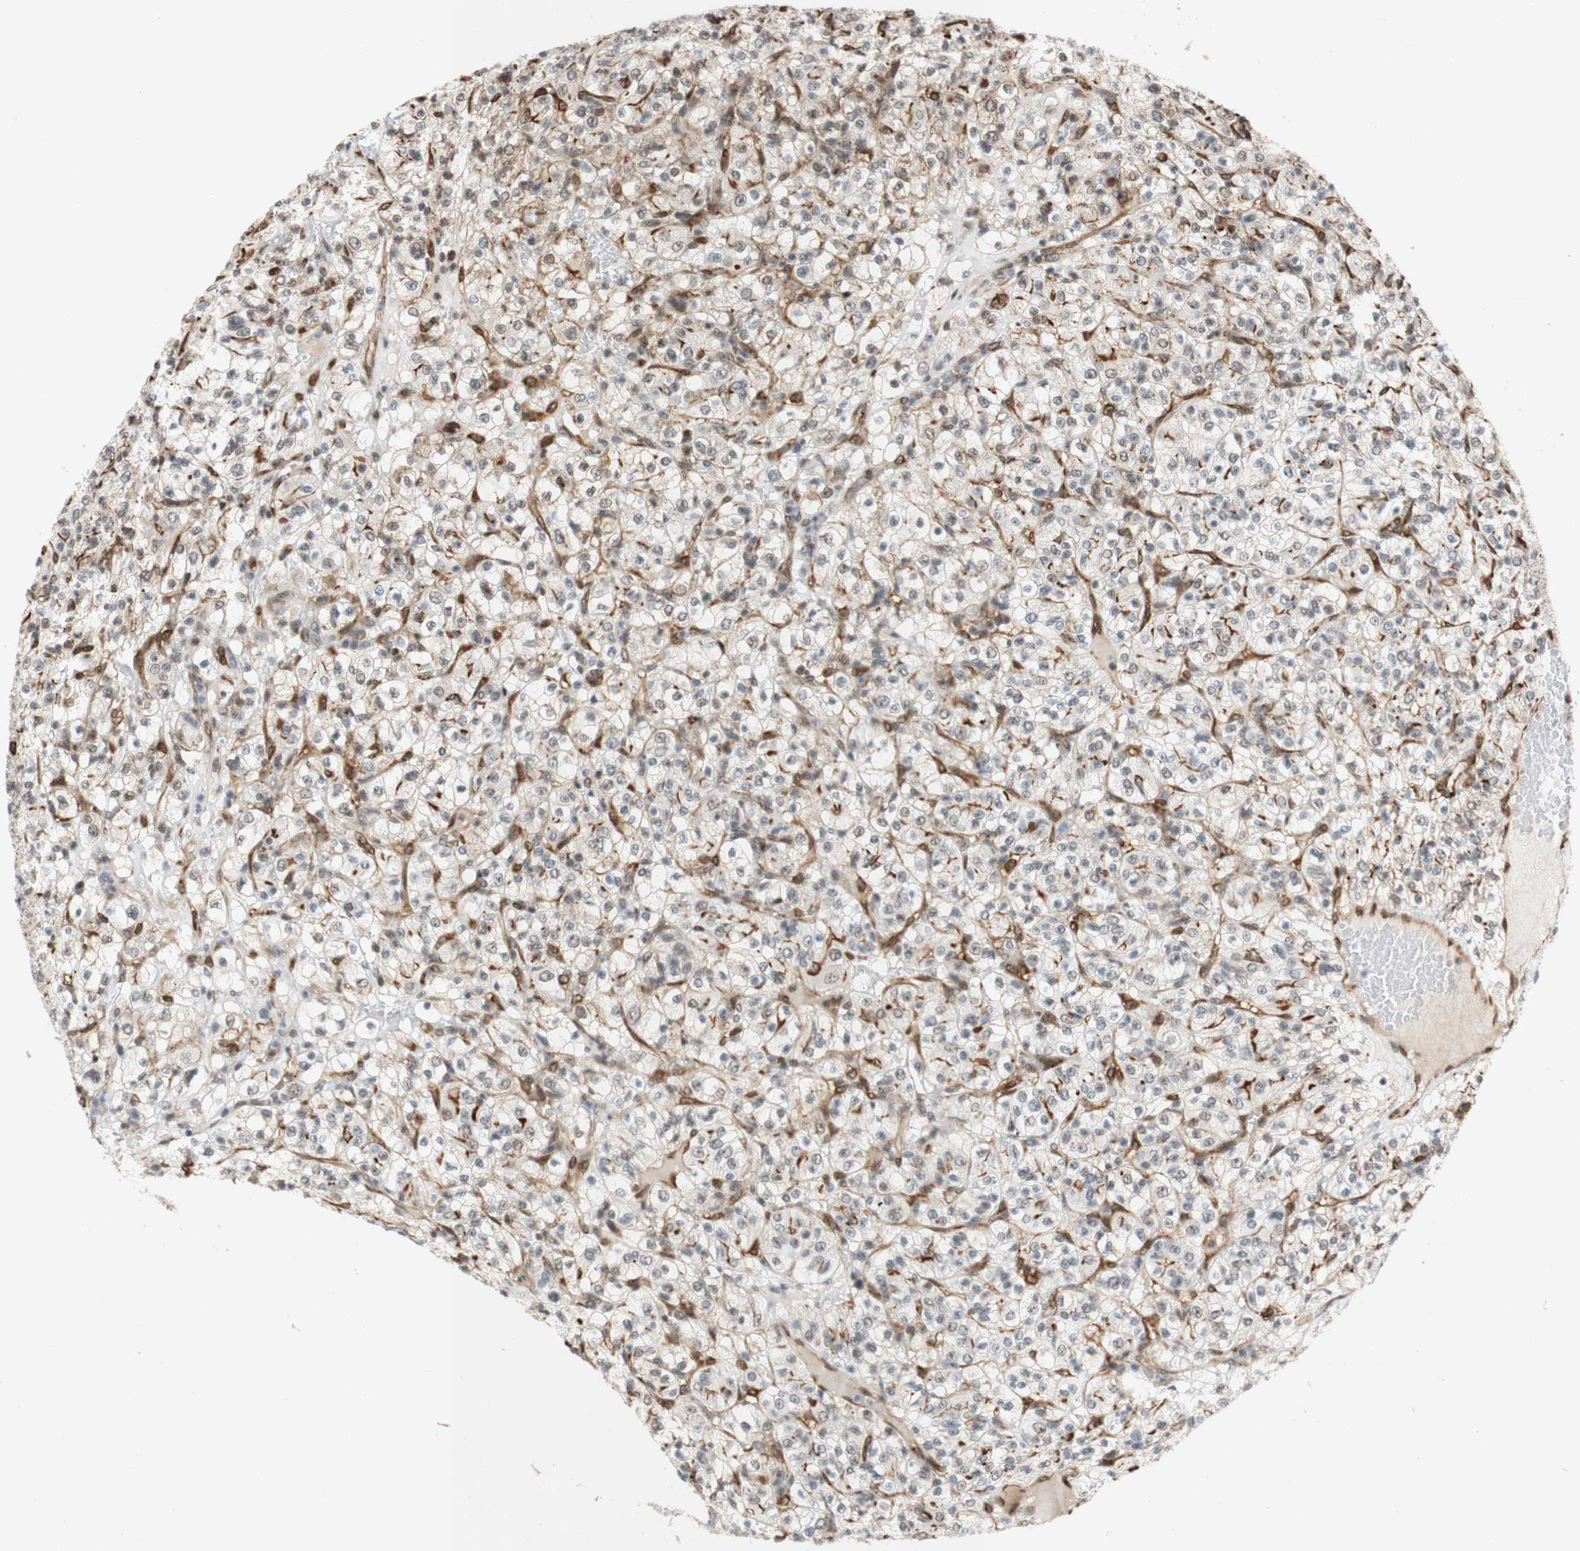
{"staining": {"intensity": "negative", "quantity": "none", "location": "none"}, "tissue": "renal cancer", "cell_type": "Tumor cells", "image_type": "cancer", "snomed": [{"axis": "morphology", "description": "Normal tissue, NOS"}, {"axis": "morphology", "description": "Adenocarcinoma, NOS"}, {"axis": "topography", "description": "Kidney"}], "caption": "The image displays no significant expression in tumor cells of renal cancer (adenocarcinoma).", "gene": "SAP18", "patient": {"sex": "female", "age": 72}}